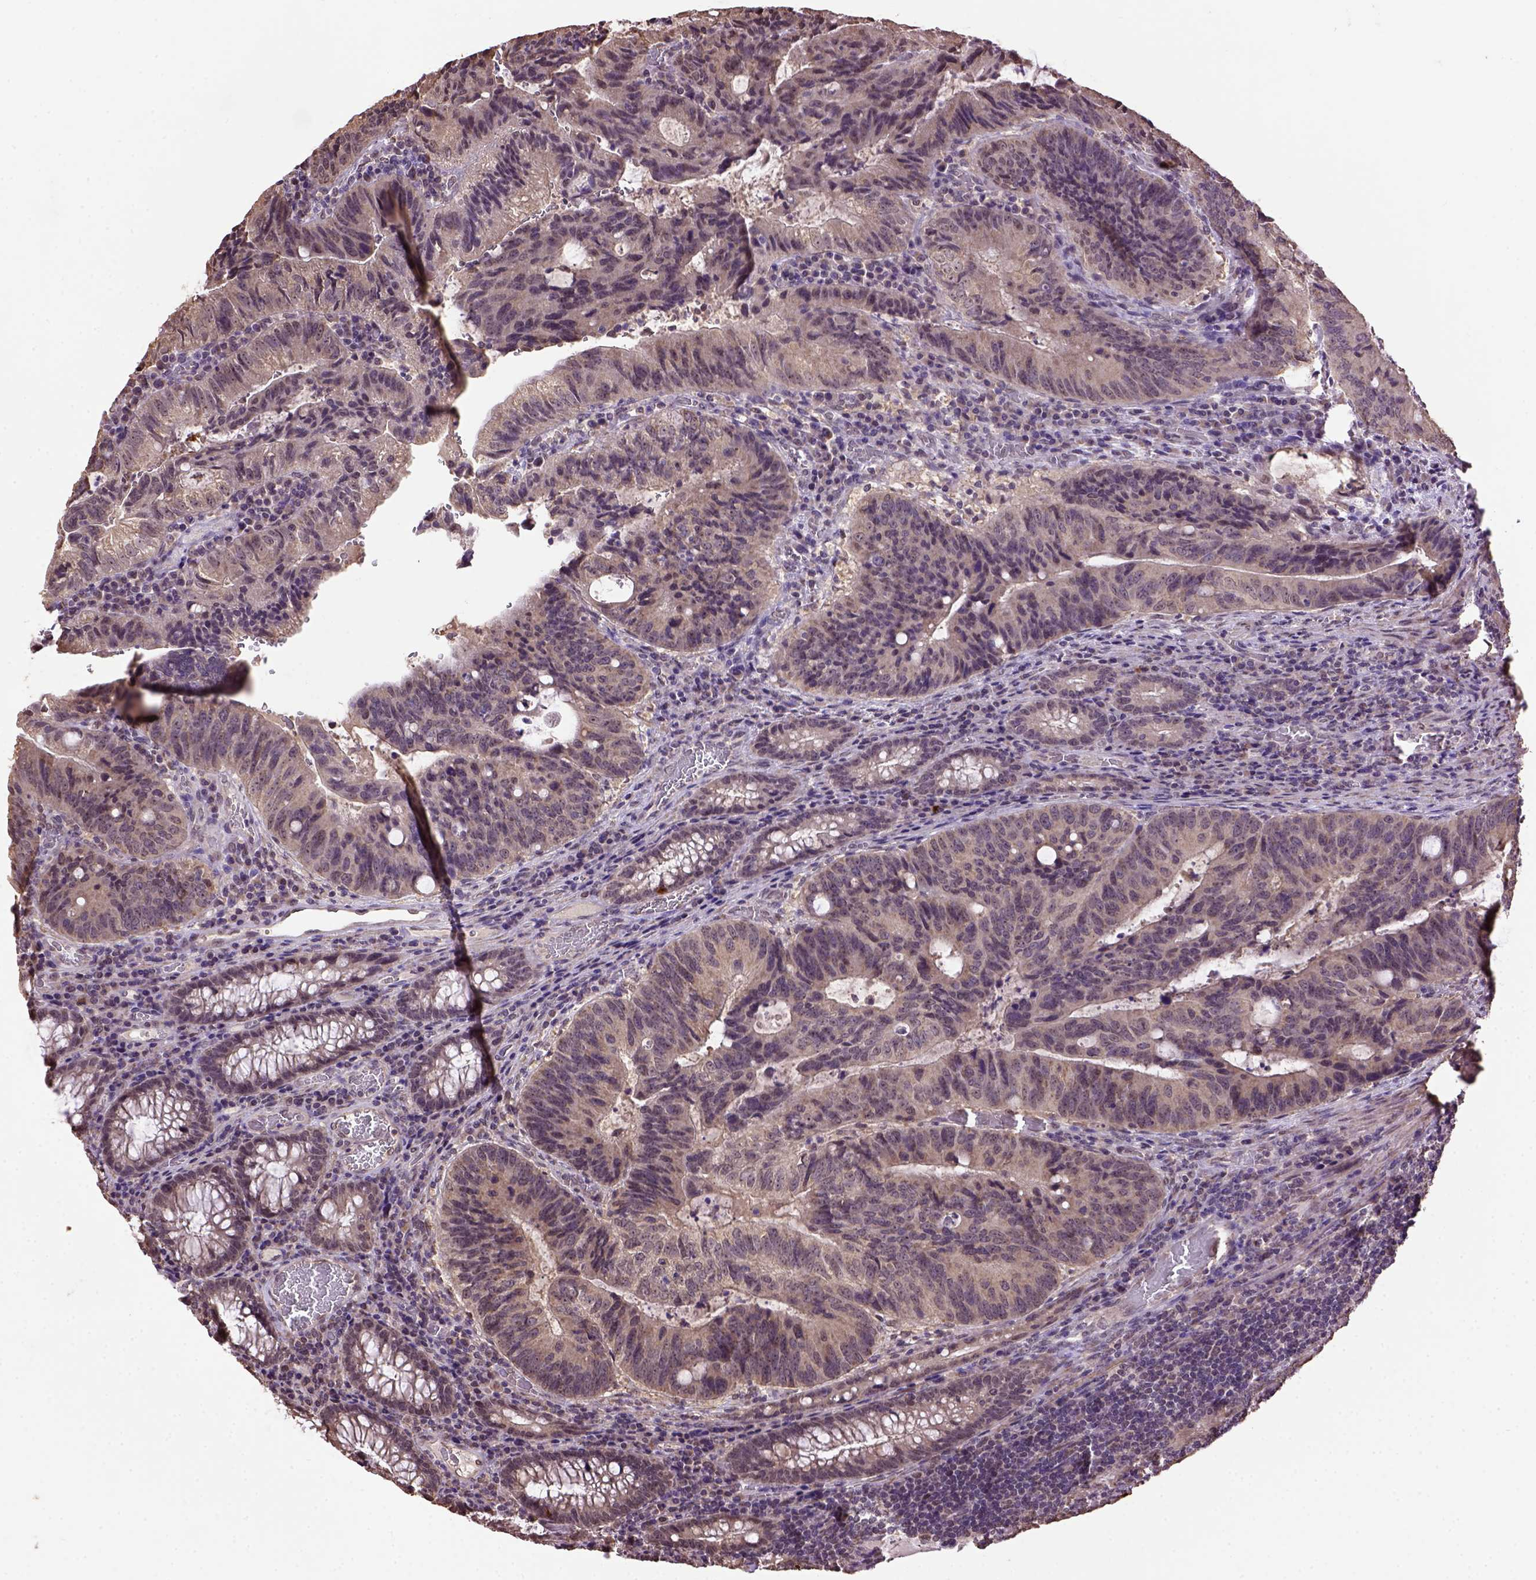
{"staining": {"intensity": "weak", "quantity": "<25%", "location": "cytoplasmic/membranous"}, "tissue": "colorectal cancer", "cell_type": "Tumor cells", "image_type": "cancer", "snomed": [{"axis": "morphology", "description": "Adenocarcinoma, NOS"}, {"axis": "topography", "description": "Colon"}], "caption": "This is an immunohistochemistry image of colorectal cancer. There is no positivity in tumor cells.", "gene": "WDR17", "patient": {"sex": "male", "age": 67}}